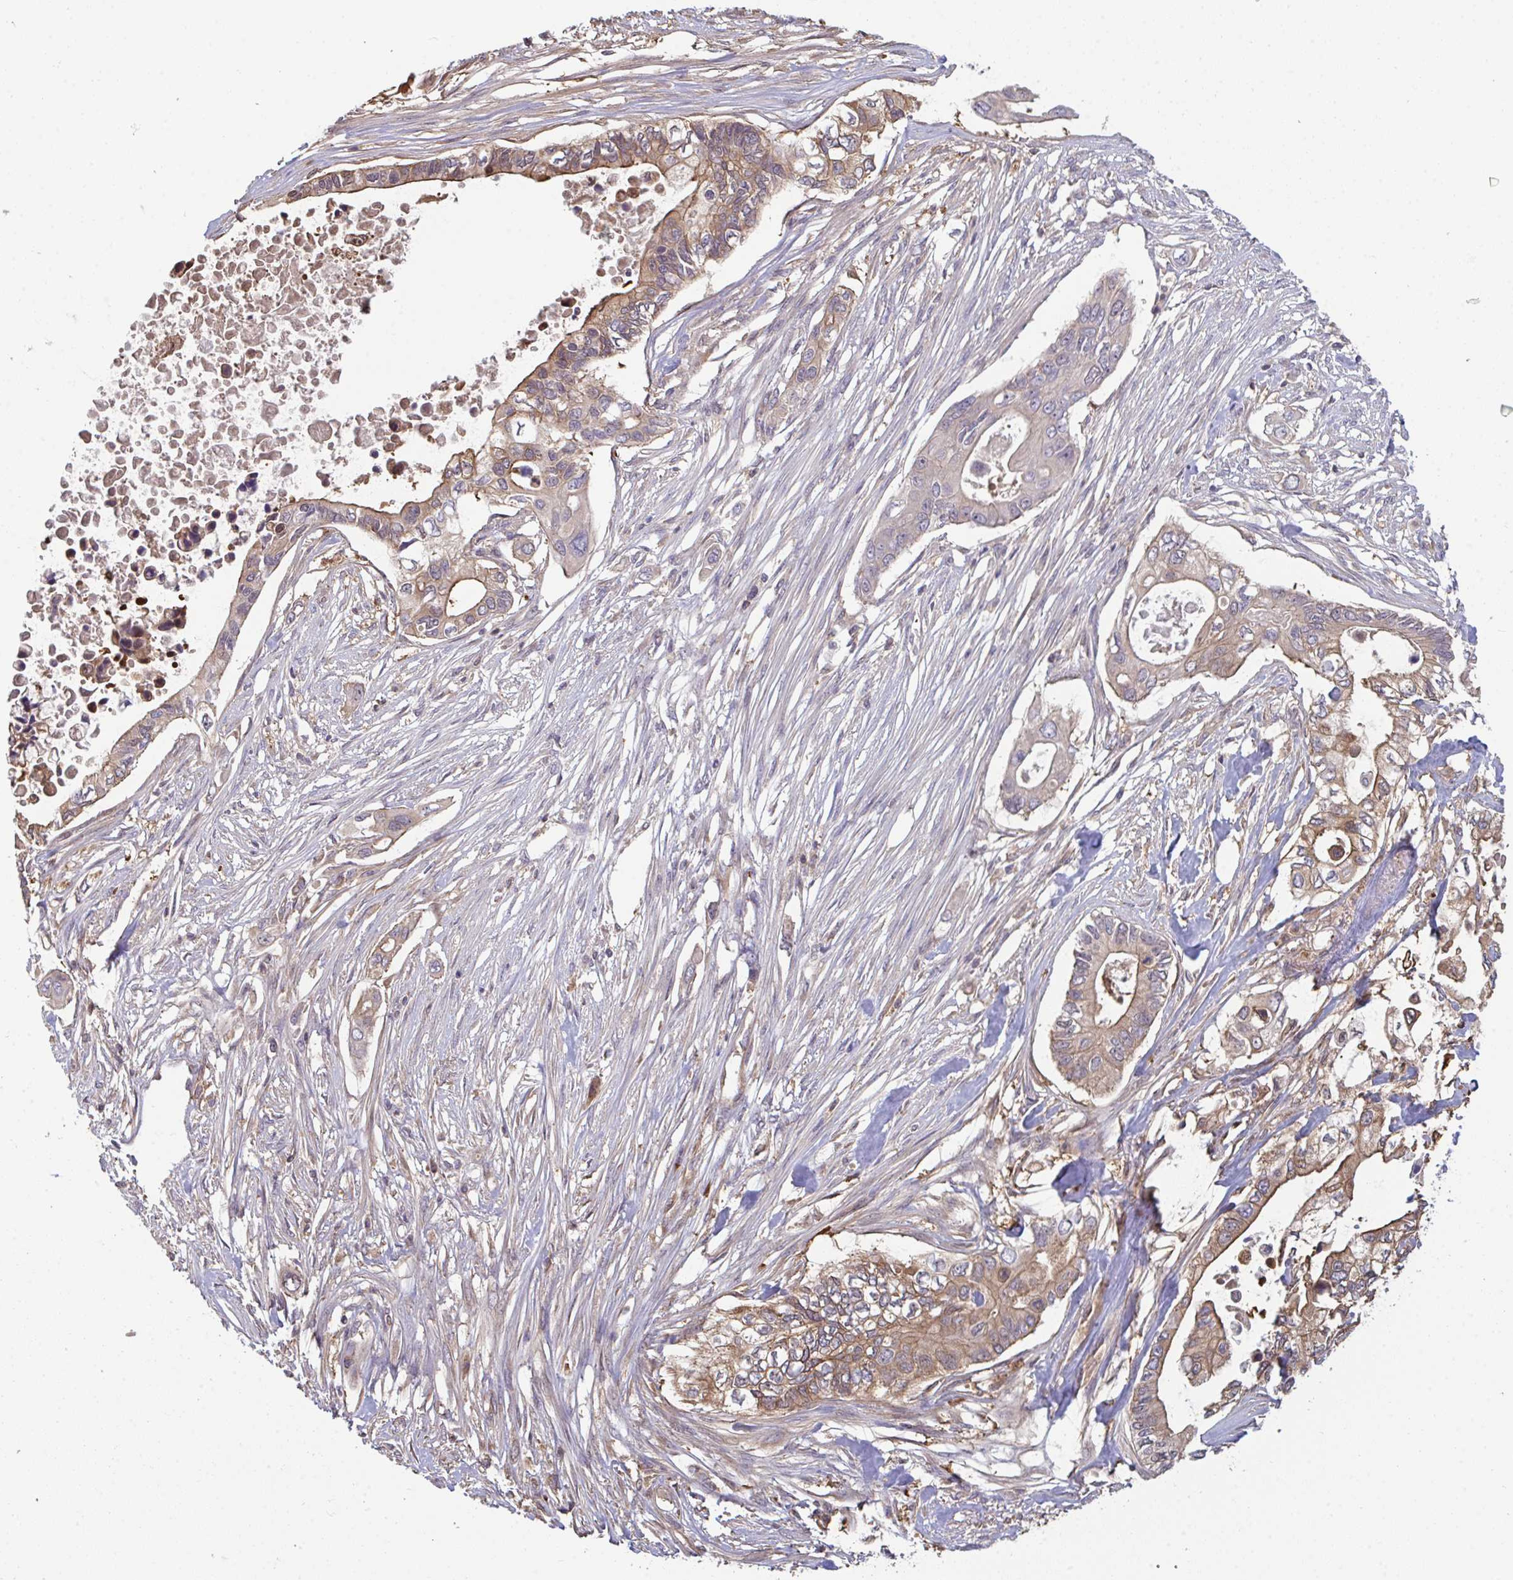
{"staining": {"intensity": "moderate", "quantity": "25%-75%", "location": "cytoplasmic/membranous"}, "tissue": "pancreatic cancer", "cell_type": "Tumor cells", "image_type": "cancer", "snomed": [{"axis": "morphology", "description": "Adenocarcinoma, NOS"}, {"axis": "topography", "description": "Pancreas"}], "caption": "DAB (3,3'-diaminobenzidine) immunohistochemical staining of pancreatic cancer (adenocarcinoma) demonstrates moderate cytoplasmic/membranous protein positivity in approximately 25%-75% of tumor cells.", "gene": "TTC9C", "patient": {"sex": "female", "age": 63}}